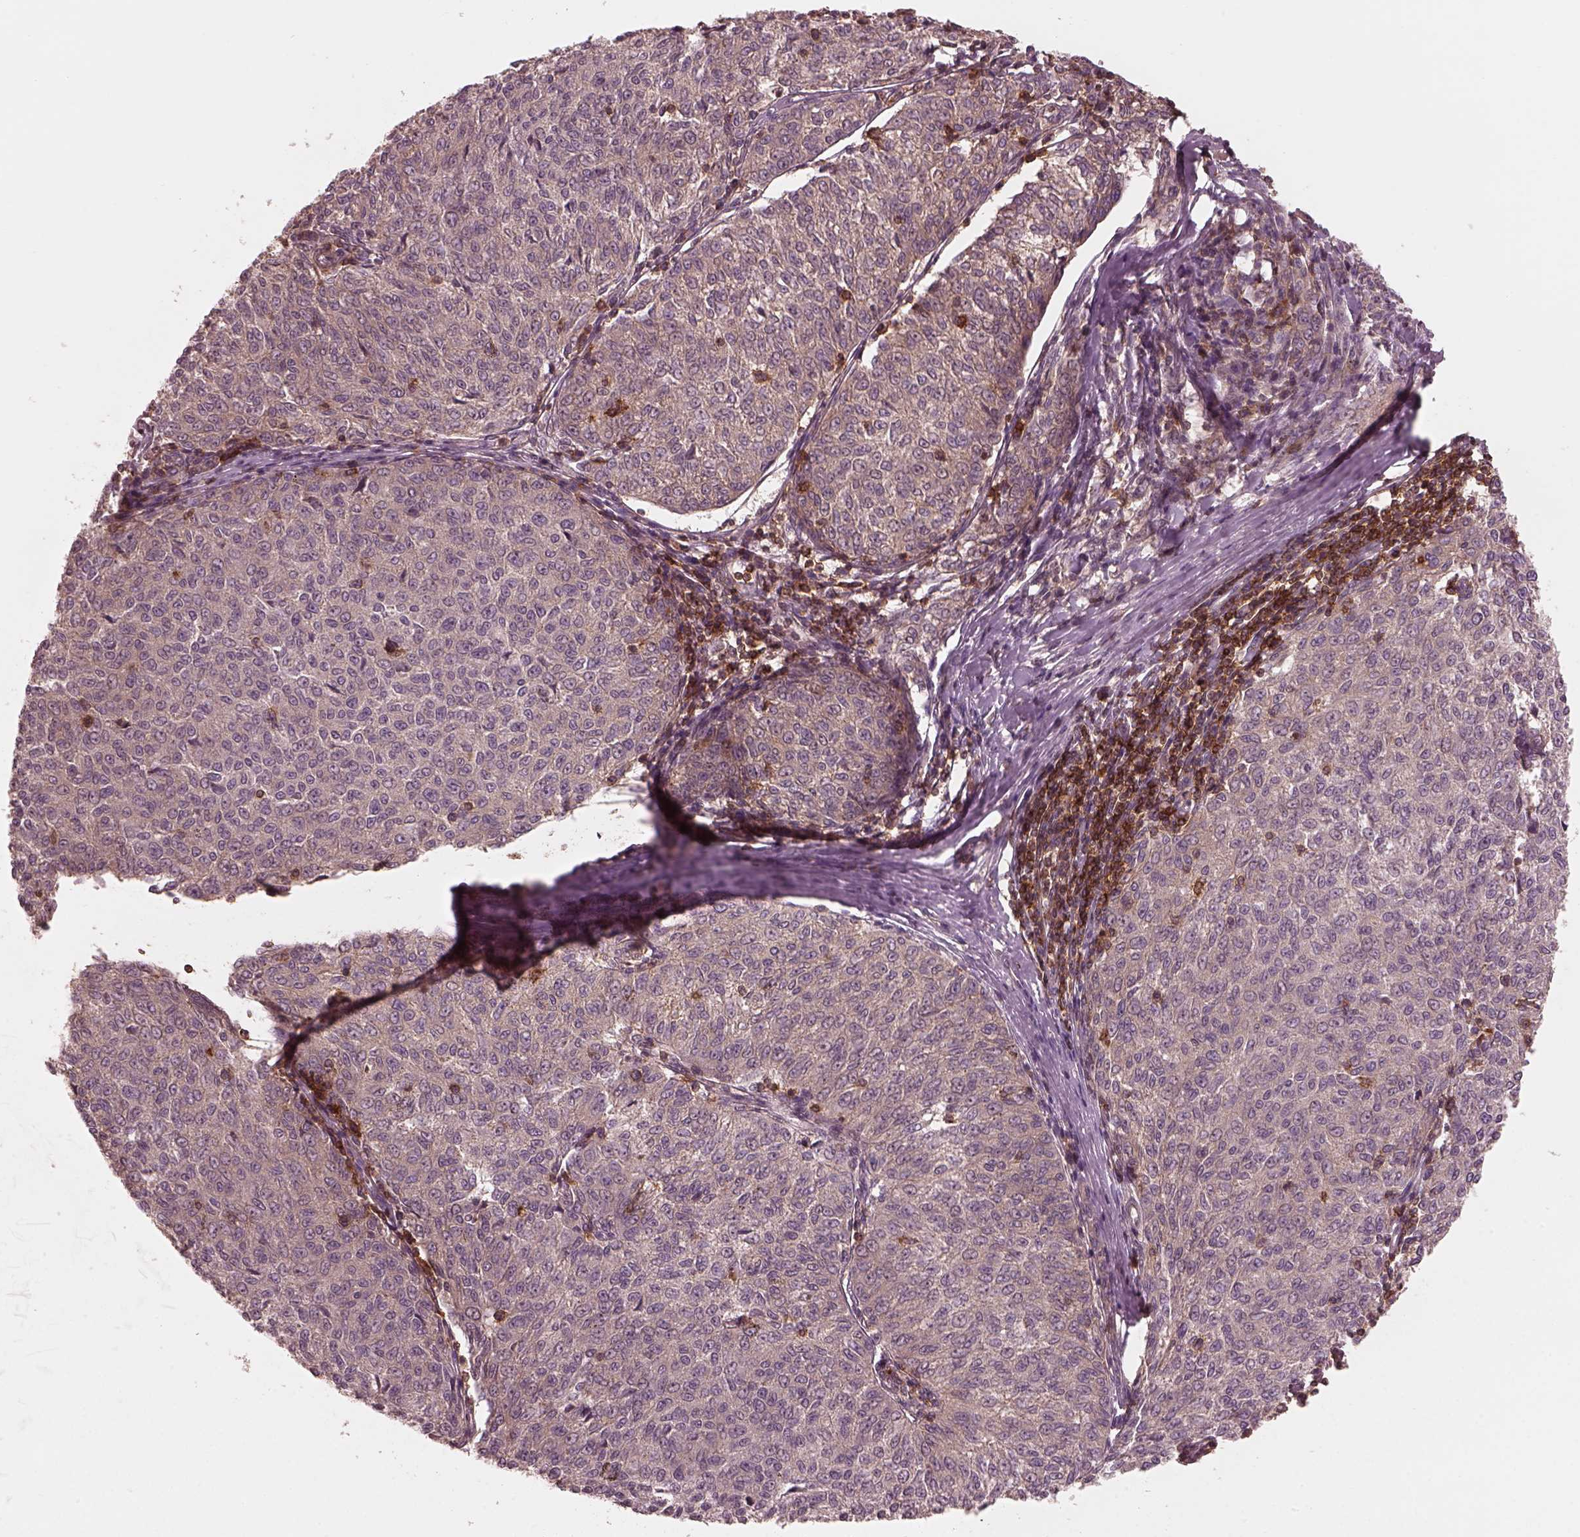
{"staining": {"intensity": "weak", "quantity": "<25%", "location": "cytoplasmic/membranous"}, "tissue": "melanoma", "cell_type": "Tumor cells", "image_type": "cancer", "snomed": [{"axis": "morphology", "description": "Malignant melanoma, NOS"}, {"axis": "topography", "description": "Skin"}], "caption": "IHC histopathology image of neoplastic tissue: melanoma stained with DAB reveals no significant protein expression in tumor cells.", "gene": "FAM107B", "patient": {"sex": "female", "age": 72}}